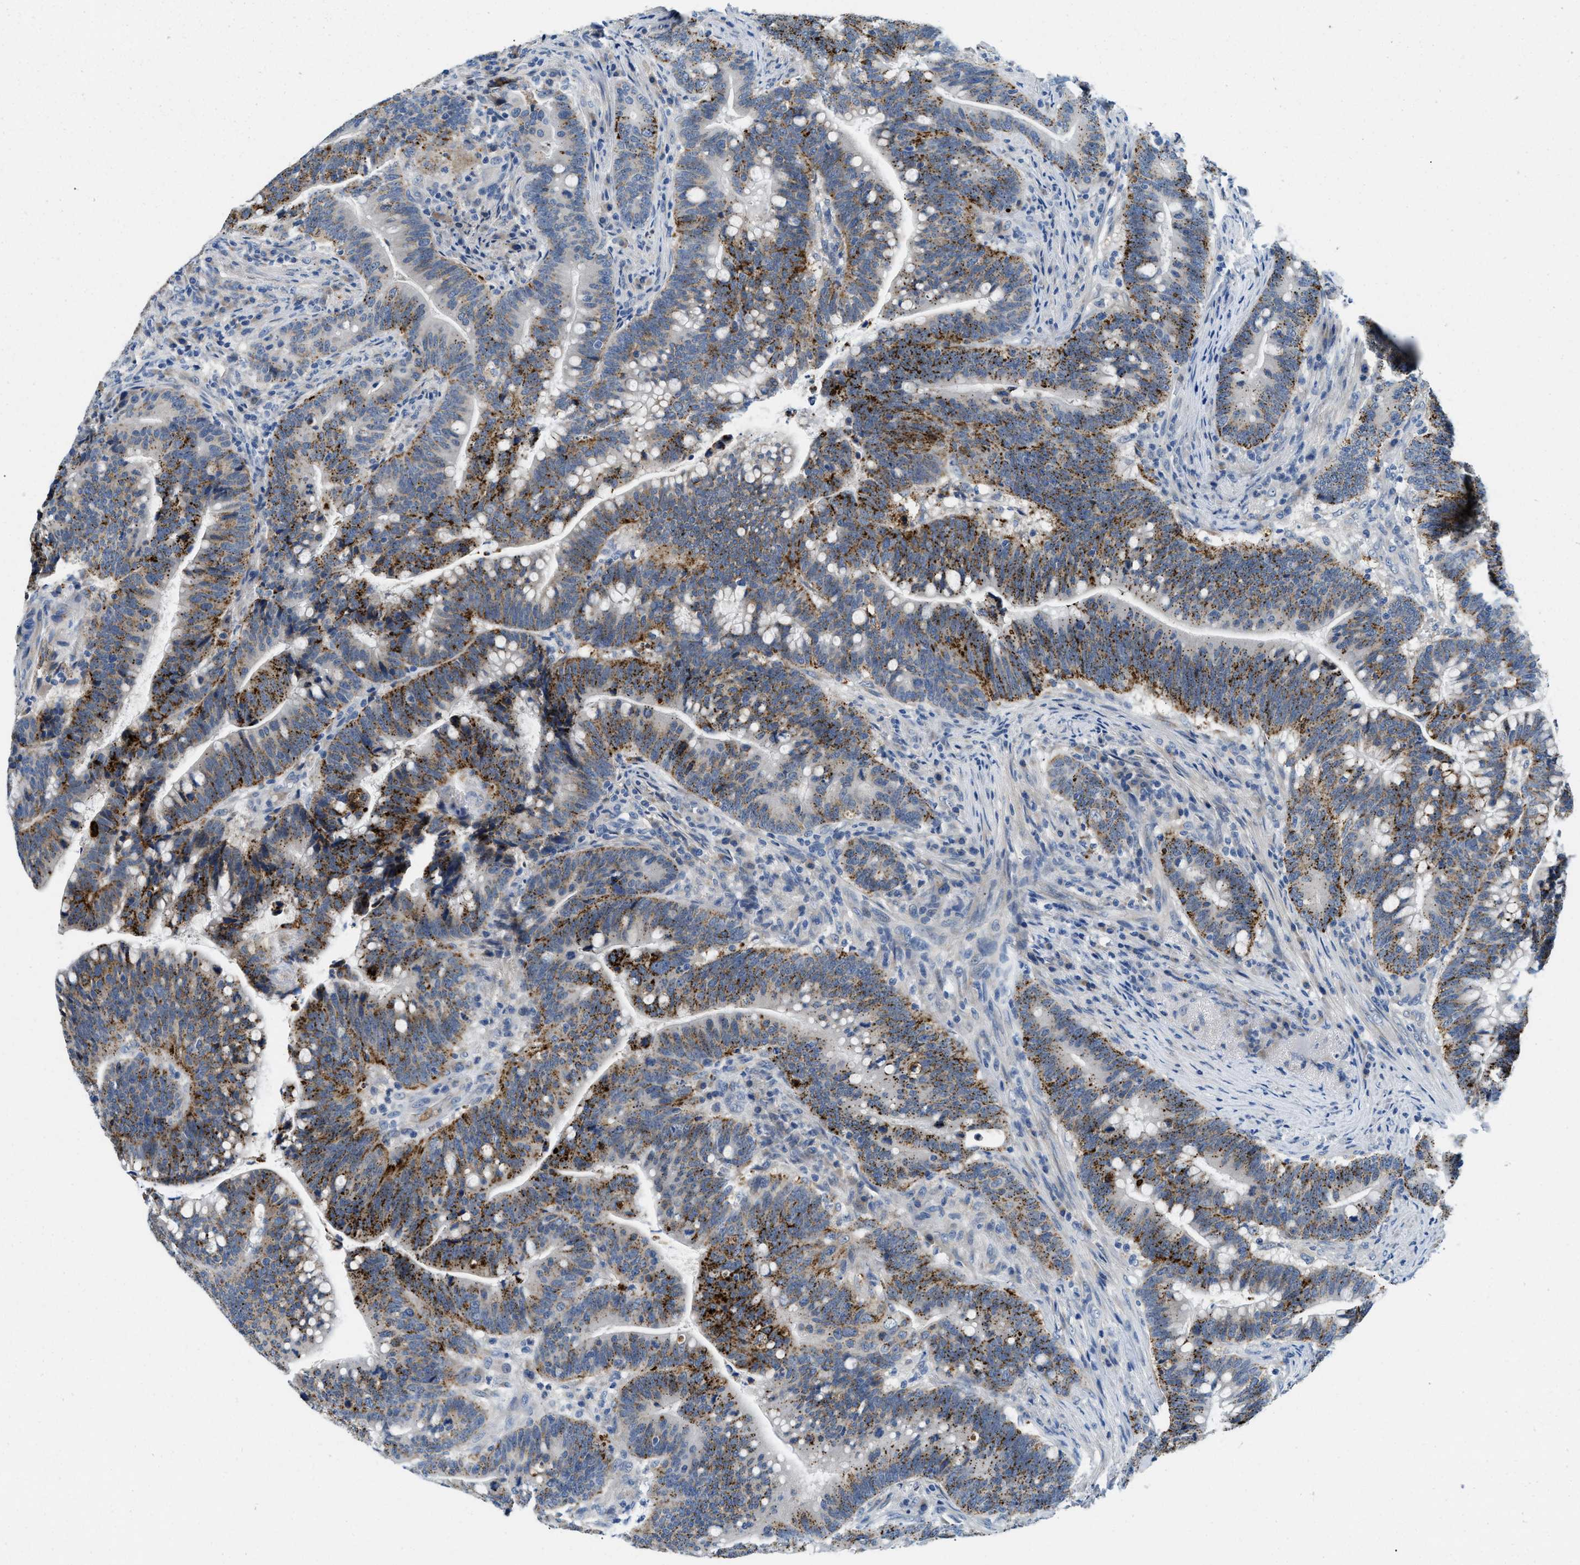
{"staining": {"intensity": "strong", "quantity": "25%-75%", "location": "cytoplasmic/membranous"}, "tissue": "colorectal cancer", "cell_type": "Tumor cells", "image_type": "cancer", "snomed": [{"axis": "morphology", "description": "Normal tissue, NOS"}, {"axis": "morphology", "description": "Adenocarcinoma, NOS"}, {"axis": "topography", "description": "Colon"}], "caption": "Colorectal cancer stained for a protein exhibits strong cytoplasmic/membranous positivity in tumor cells. (Stains: DAB in brown, nuclei in blue, Microscopy: brightfield microscopy at high magnification).", "gene": "TSPAN3", "patient": {"sex": "female", "age": 66}}